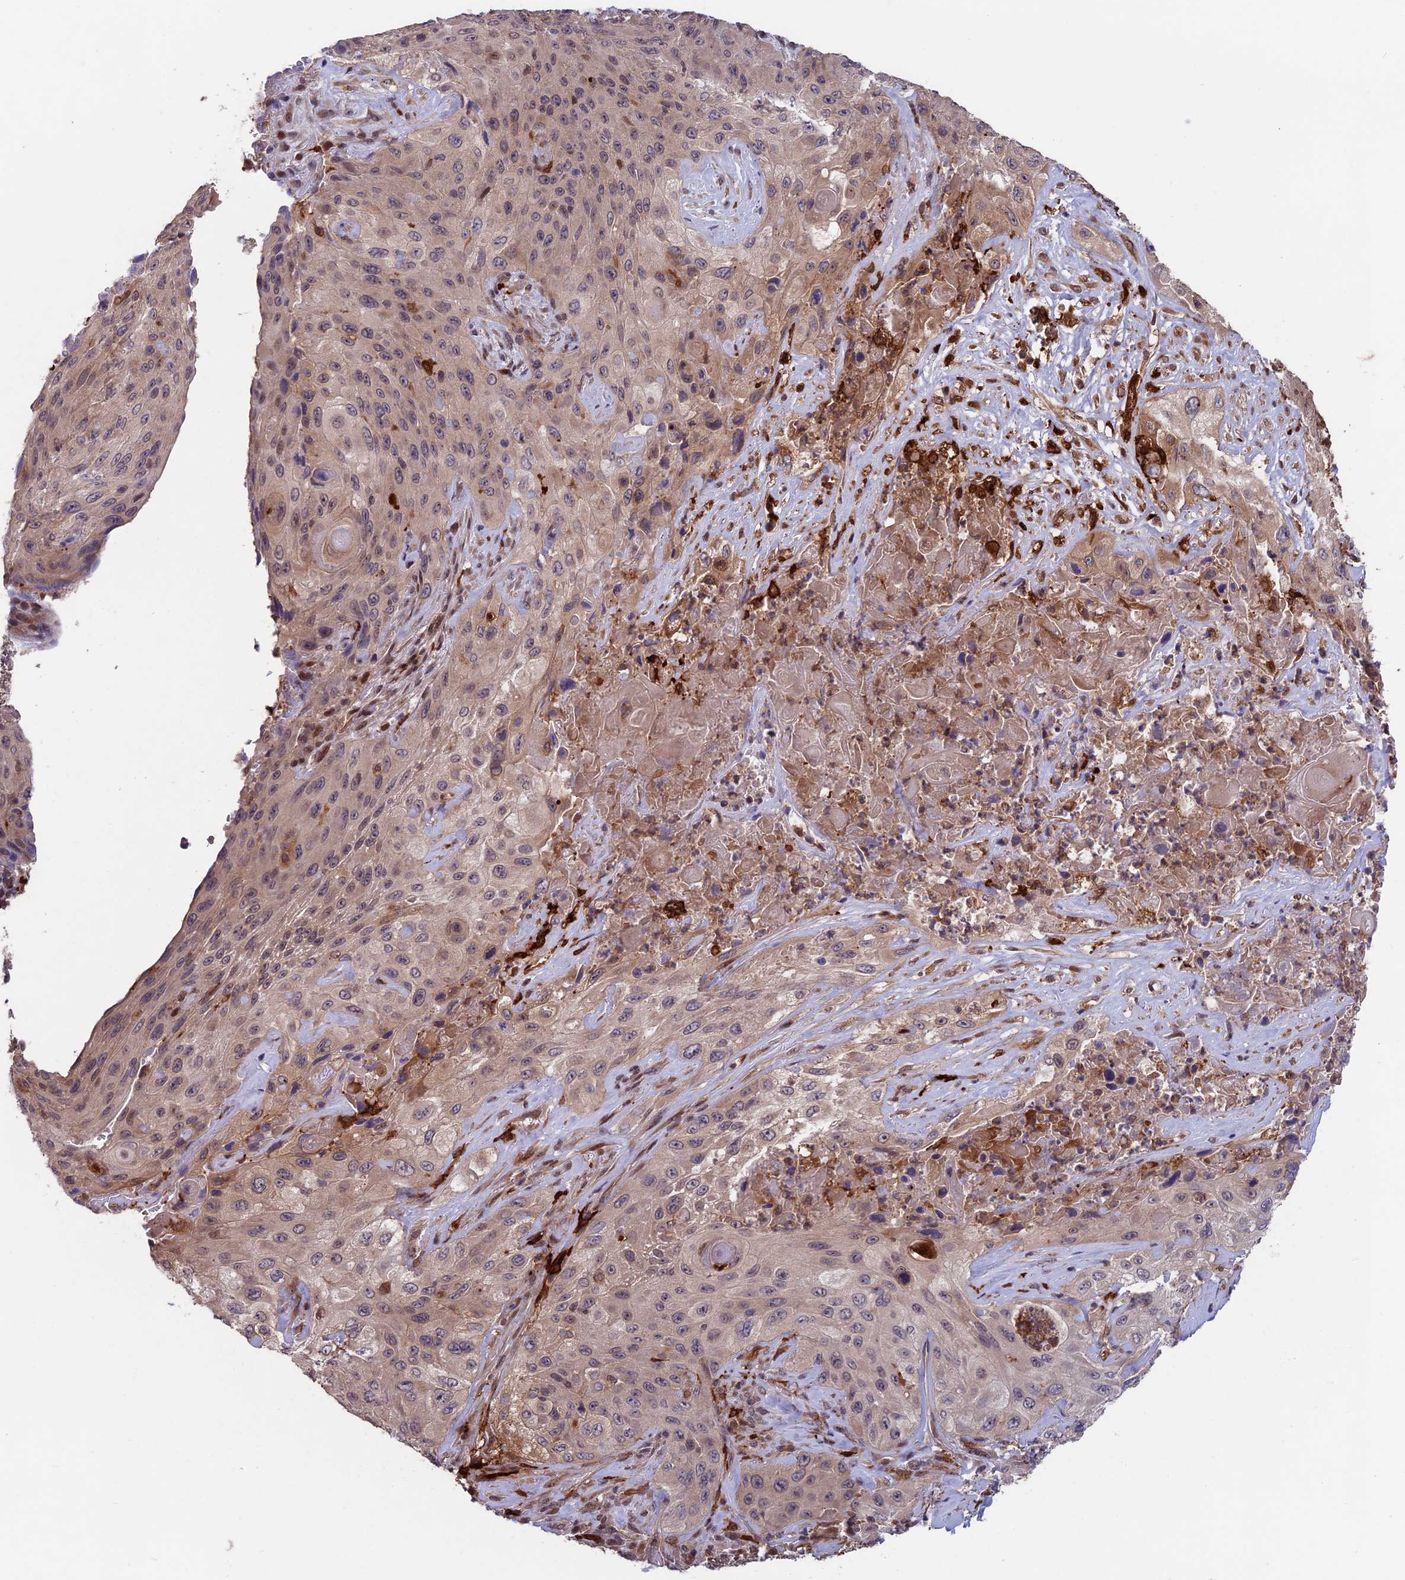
{"staining": {"intensity": "weak", "quantity": "25%-75%", "location": "cytoplasmic/membranous"}, "tissue": "cervical cancer", "cell_type": "Tumor cells", "image_type": "cancer", "snomed": [{"axis": "morphology", "description": "Squamous cell carcinoma, NOS"}, {"axis": "topography", "description": "Cervix"}], "caption": "Cervical cancer stained with DAB (3,3'-diaminobenzidine) IHC shows low levels of weak cytoplasmic/membranous positivity in about 25%-75% of tumor cells. Using DAB (3,3'-diaminobenzidine) (brown) and hematoxylin (blue) stains, captured at high magnification using brightfield microscopy.", "gene": "MAST2", "patient": {"sex": "female", "age": 42}}